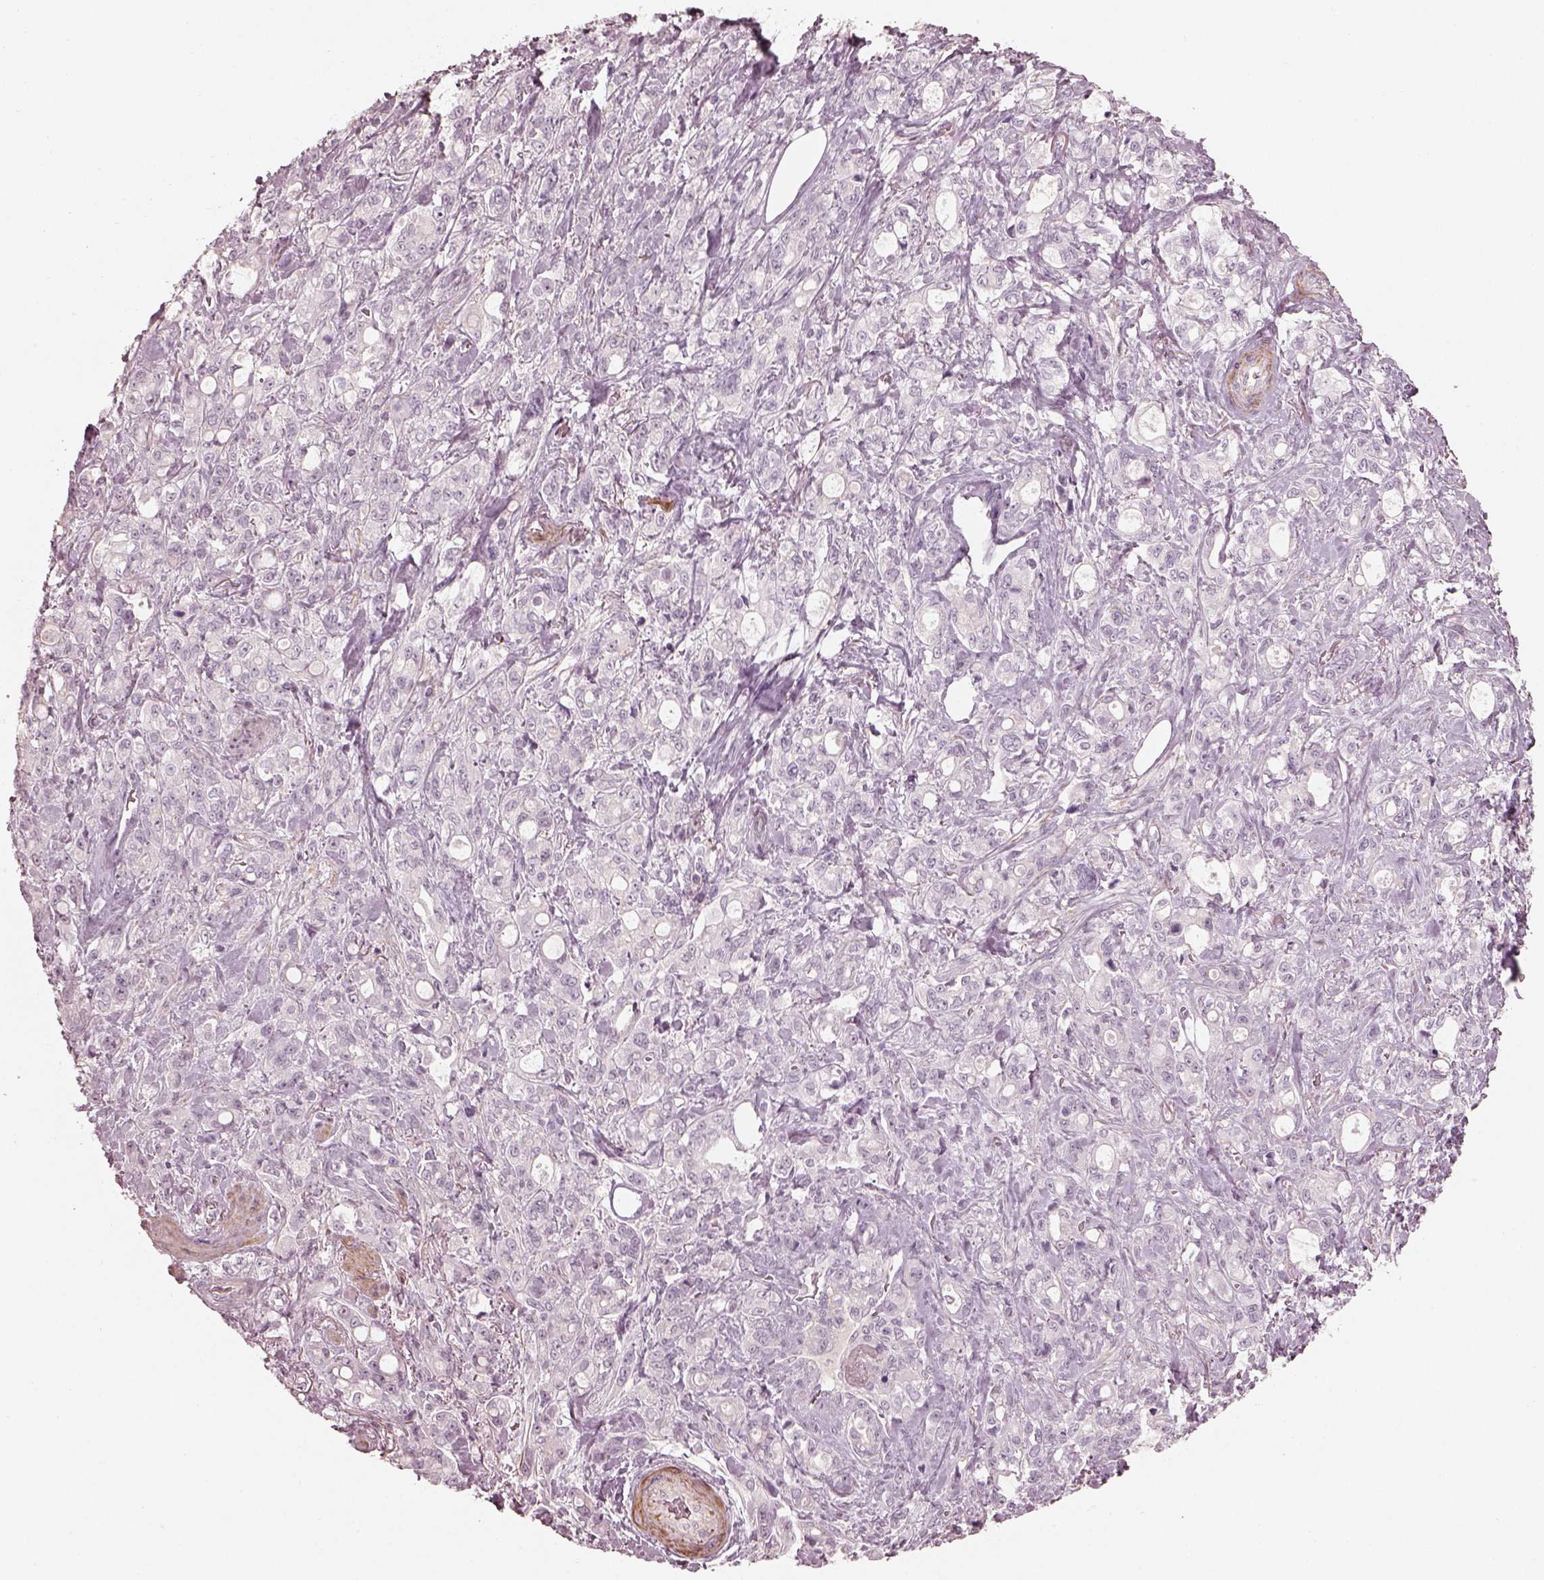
{"staining": {"intensity": "negative", "quantity": "none", "location": "none"}, "tissue": "stomach cancer", "cell_type": "Tumor cells", "image_type": "cancer", "snomed": [{"axis": "morphology", "description": "Adenocarcinoma, NOS"}, {"axis": "topography", "description": "Stomach"}], "caption": "IHC of human stomach adenocarcinoma demonstrates no expression in tumor cells. (DAB IHC with hematoxylin counter stain).", "gene": "PRLHR", "patient": {"sex": "male", "age": 63}}